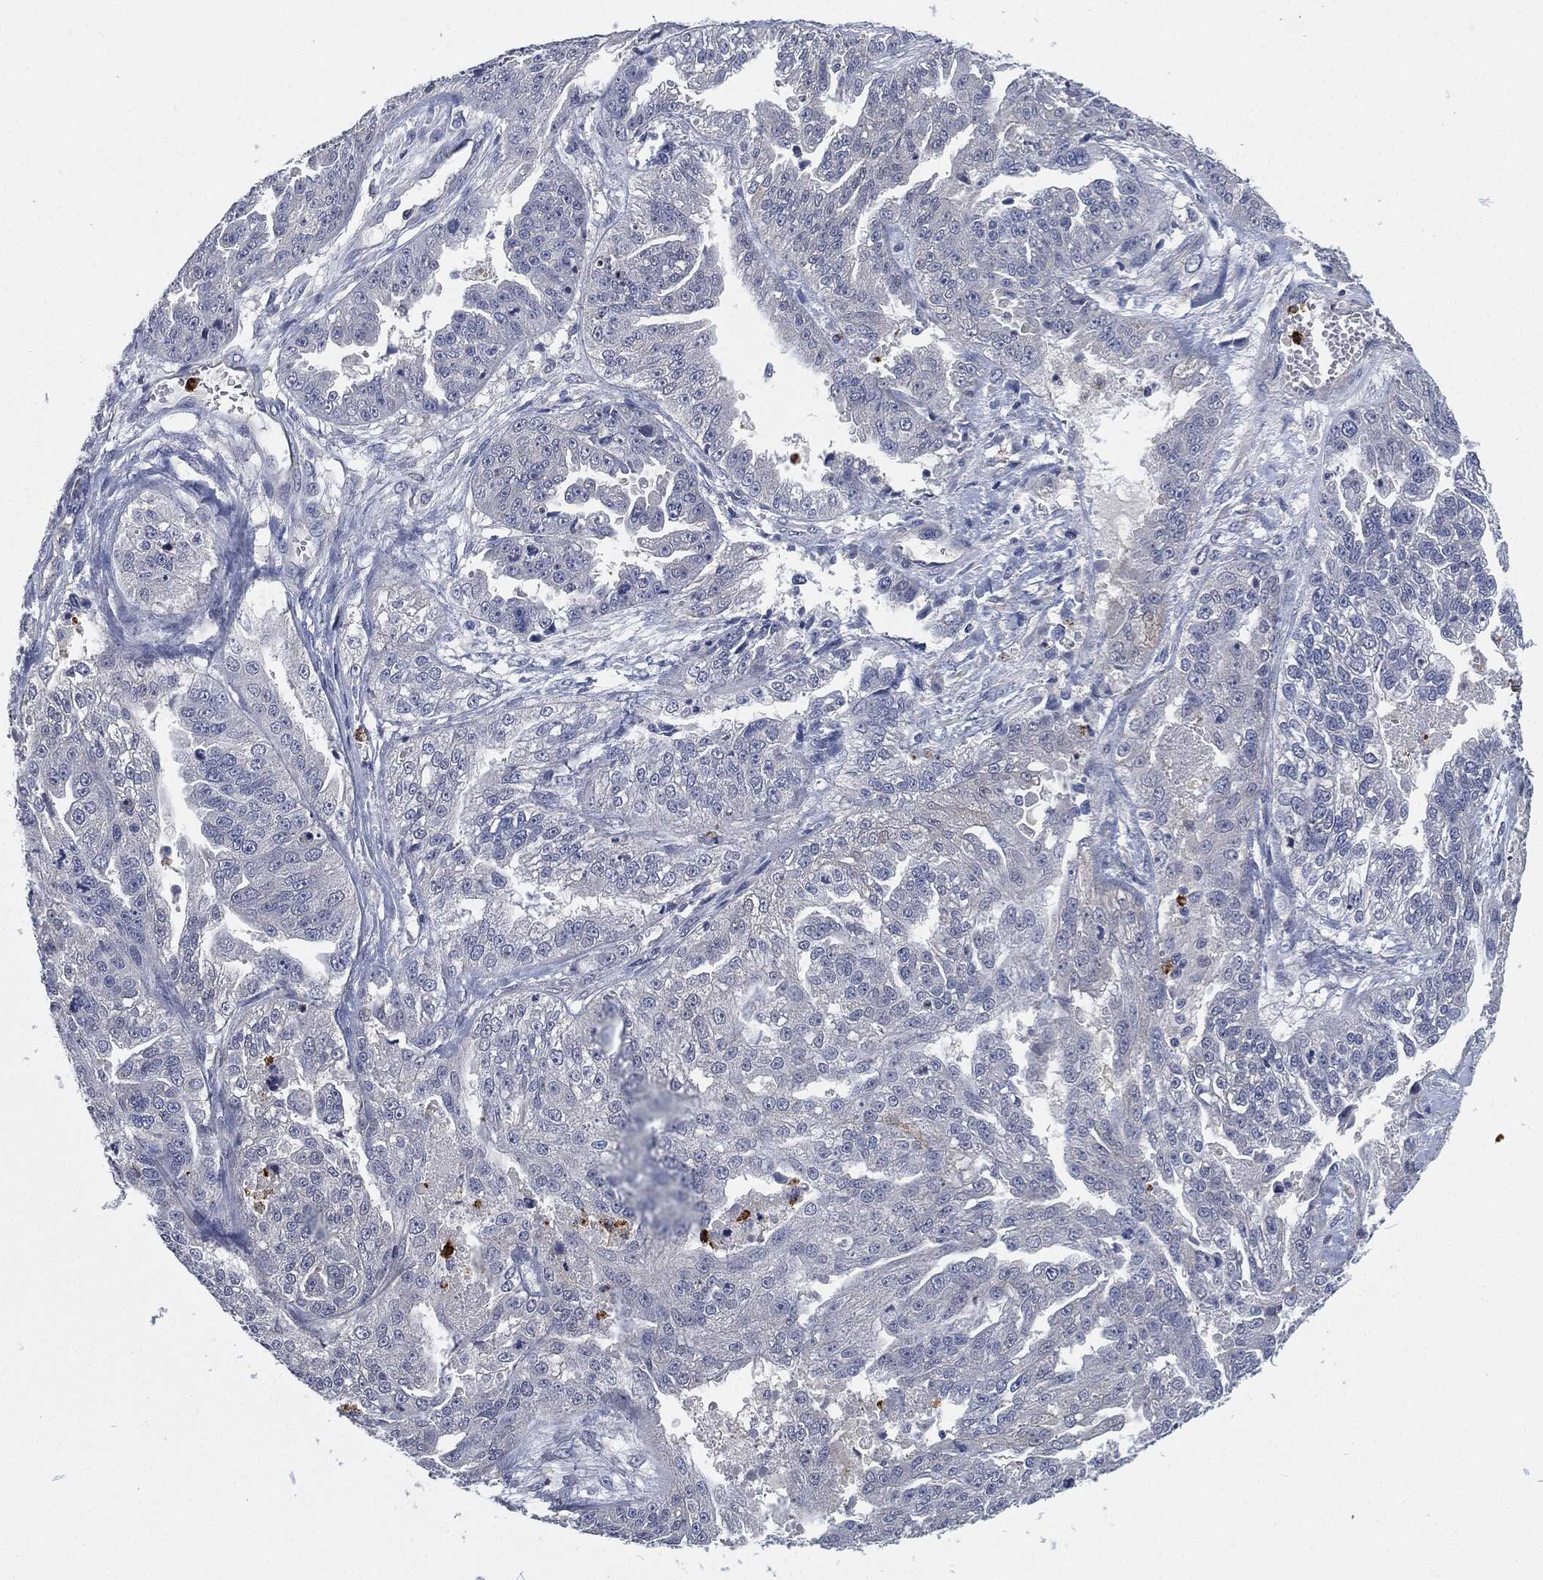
{"staining": {"intensity": "negative", "quantity": "none", "location": "none"}, "tissue": "ovarian cancer", "cell_type": "Tumor cells", "image_type": "cancer", "snomed": [{"axis": "morphology", "description": "Cystadenocarcinoma, serous, NOS"}, {"axis": "topography", "description": "Ovary"}], "caption": "The histopathology image exhibits no staining of tumor cells in serous cystadenocarcinoma (ovarian).", "gene": "MPO", "patient": {"sex": "female", "age": 58}}